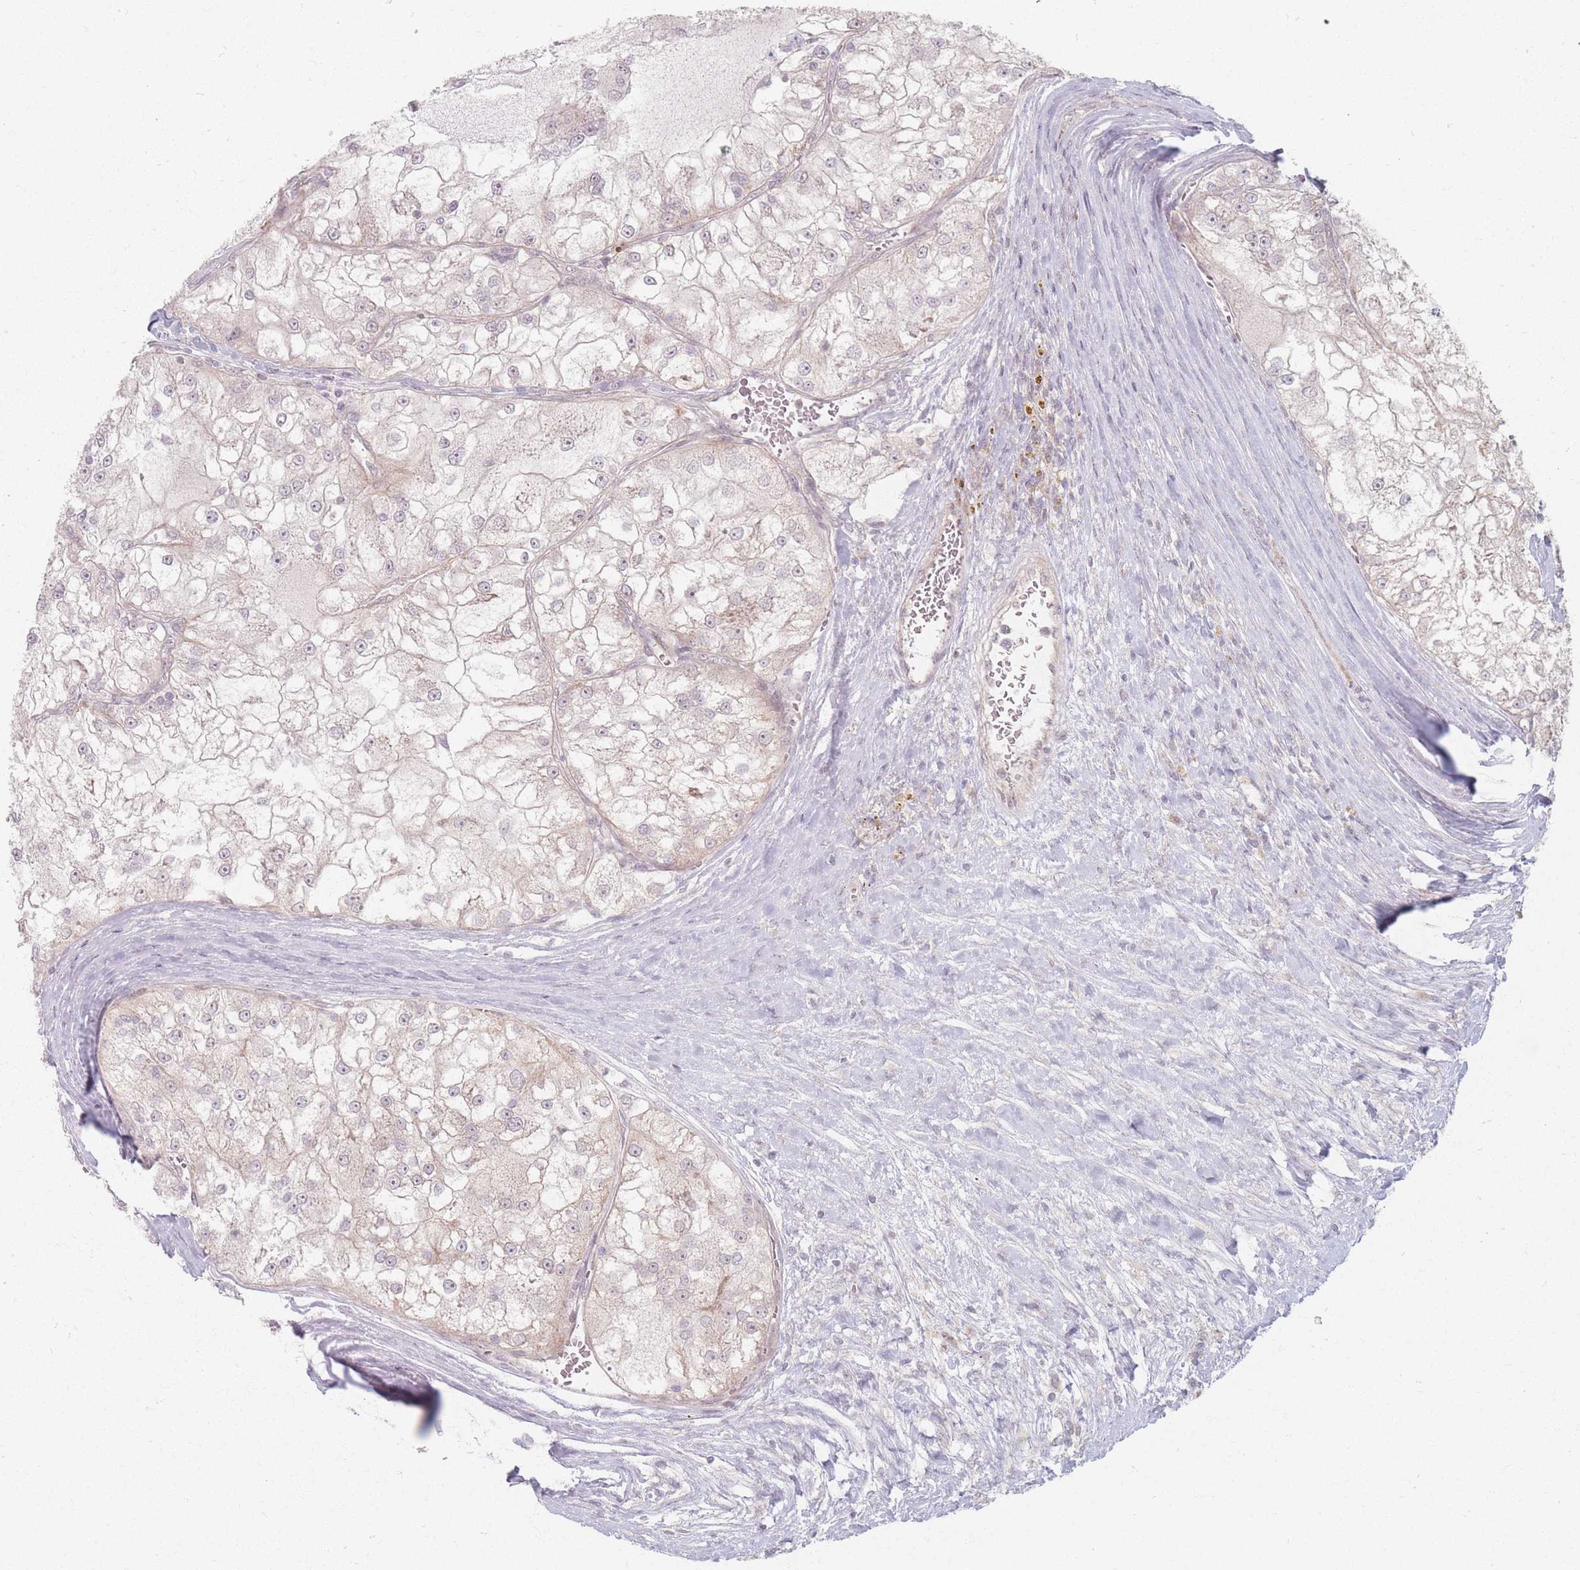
{"staining": {"intensity": "weak", "quantity": "<25%", "location": "cytoplasmic/membranous"}, "tissue": "renal cancer", "cell_type": "Tumor cells", "image_type": "cancer", "snomed": [{"axis": "morphology", "description": "Adenocarcinoma, NOS"}, {"axis": "topography", "description": "Kidney"}], "caption": "Renal cancer (adenocarcinoma) stained for a protein using immunohistochemistry (IHC) reveals no positivity tumor cells.", "gene": "GABRA6", "patient": {"sex": "female", "age": 72}}